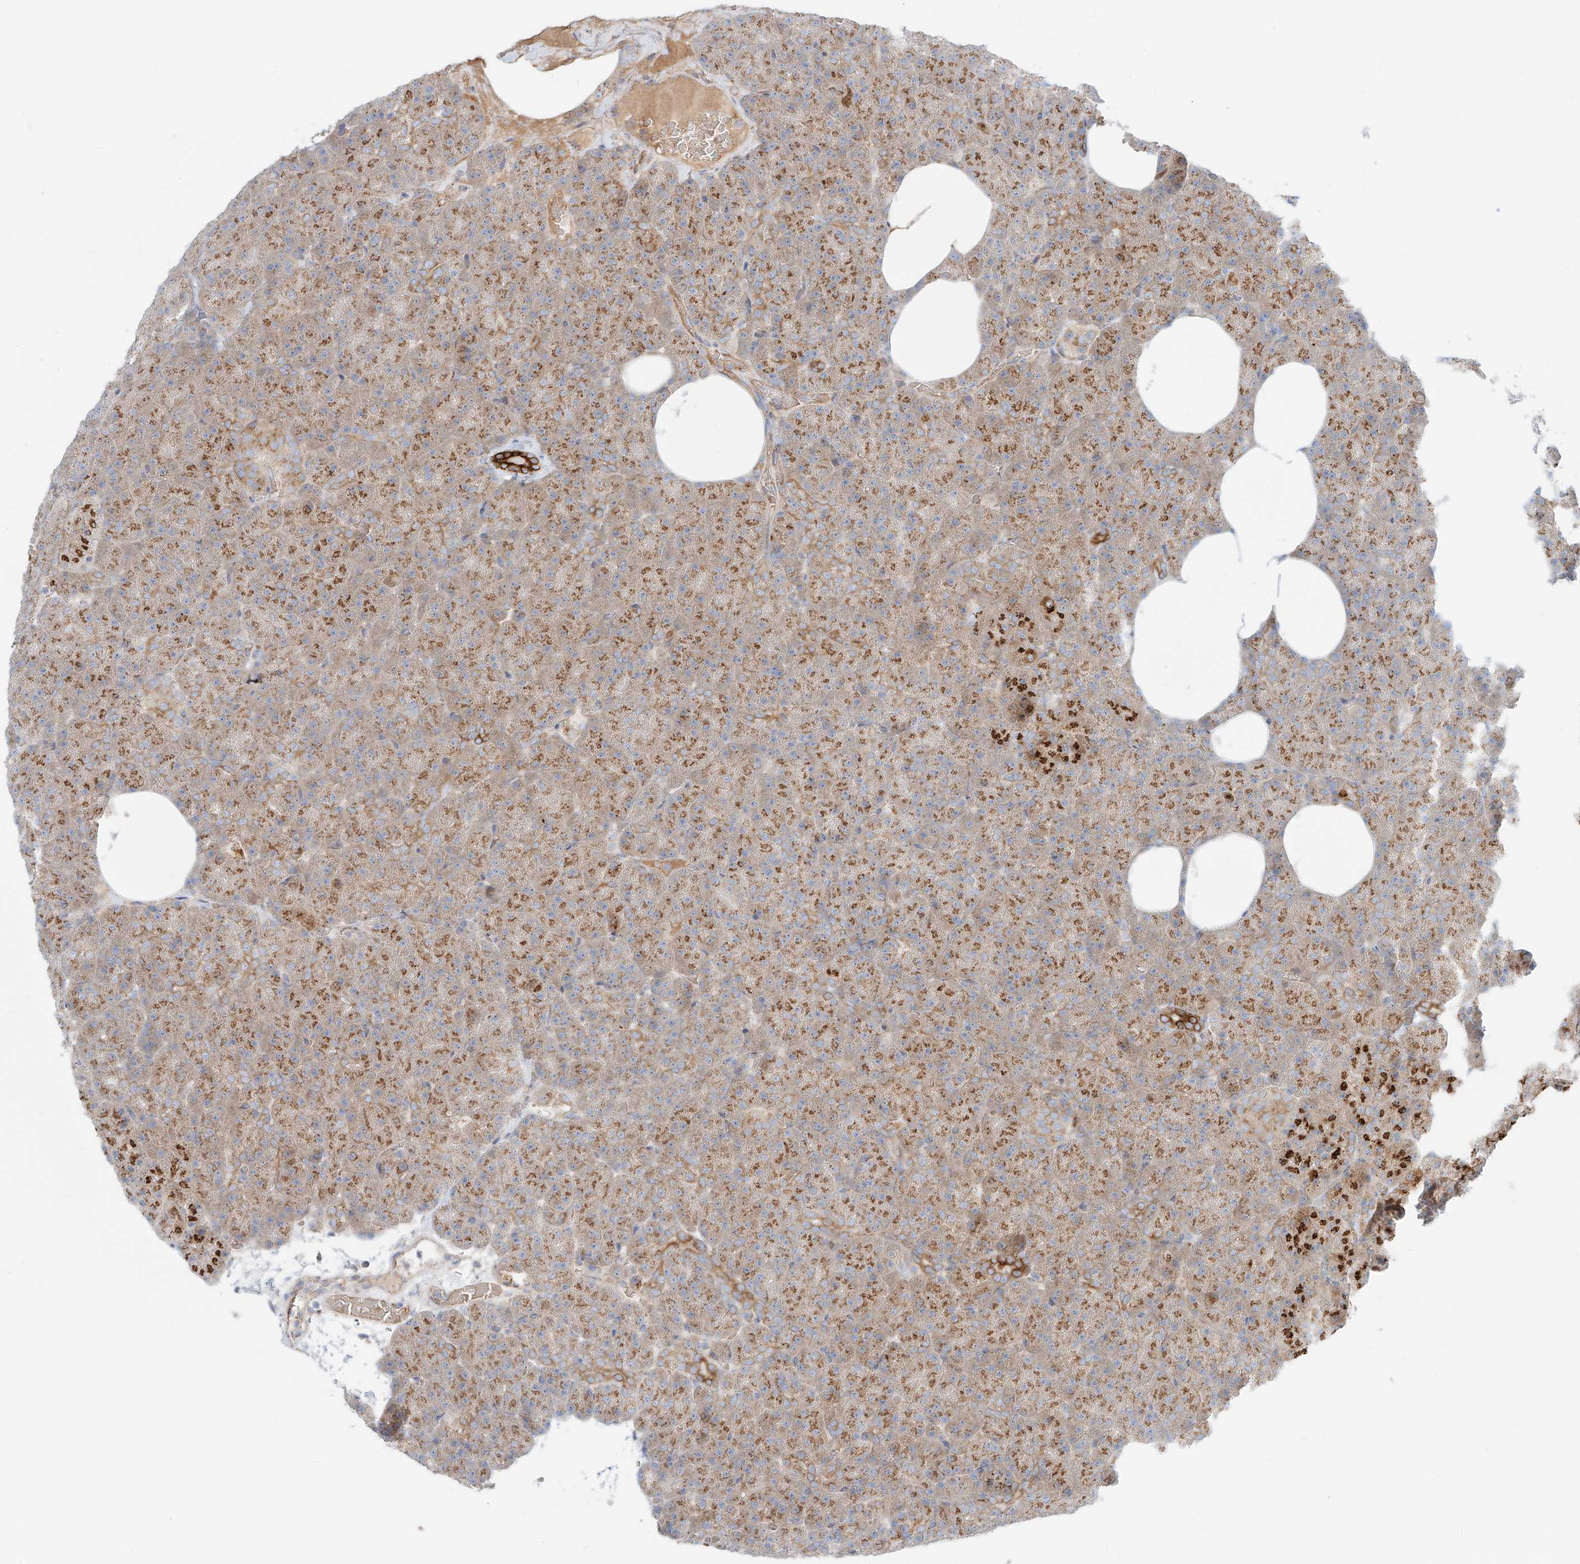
{"staining": {"intensity": "strong", "quantity": "25%-75%", "location": "cytoplasmic/membranous"}, "tissue": "pancreas", "cell_type": "Exocrine glandular cells", "image_type": "normal", "snomed": [{"axis": "morphology", "description": "Normal tissue, NOS"}, {"axis": "morphology", "description": "Carcinoid, malignant, NOS"}, {"axis": "topography", "description": "Pancreas"}], "caption": "Immunohistochemical staining of benign pancreas shows 25%-75% levels of strong cytoplasmic/membranous protein expression in approximately 25%-75% of exocrine glandular cells.", "gene": "EIPR1", "patient": {"sex": "female", "age": 35}}